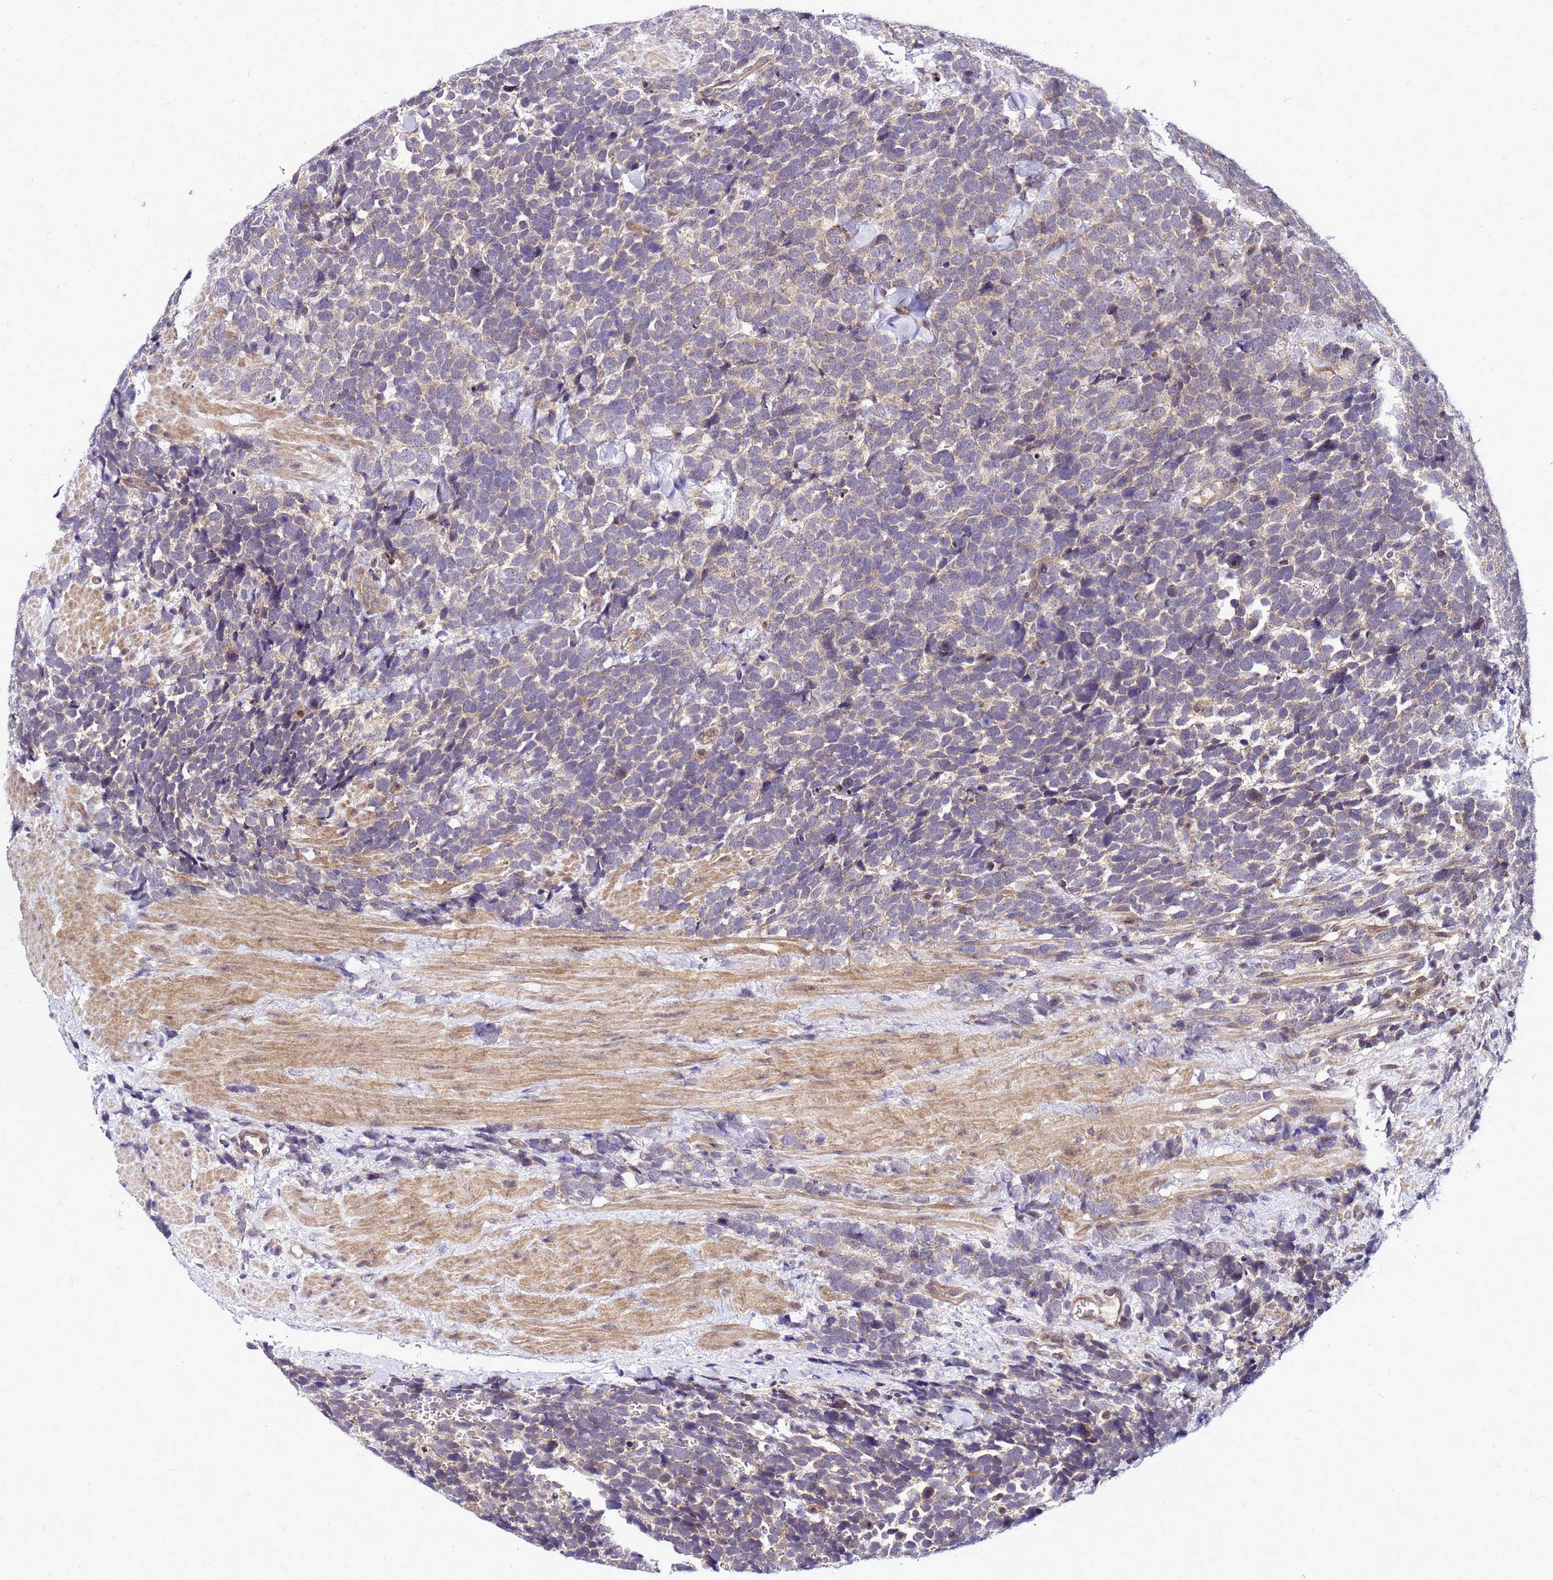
{"staining": {"intensity": "weak", "quantity": "25%-75%", "location": "cytoplasmic/membranous"}, "tissue": "urothelial cancer", "cell_type": "Tumor cells", "image_type": "cancer", "snomed": [{"axis": "morphology", "description": "Urothelial carcinoma, High grade"}, {"axis": "topography", "description": "Urinary bladder"}], "caption": "Immunohistochemistry (IHC) micrograph of neoplastic tissue: human urothelial cancer stained using immunohistochemistry (IHC) shows low levels of weak protein expression localized specifically in the cytoplasmic/membranous of tumor cells, appearing as a cytoplasmic/membranous brown color.", "gene": "SAT1", "patient": {"sex": "female", "age": 82}}